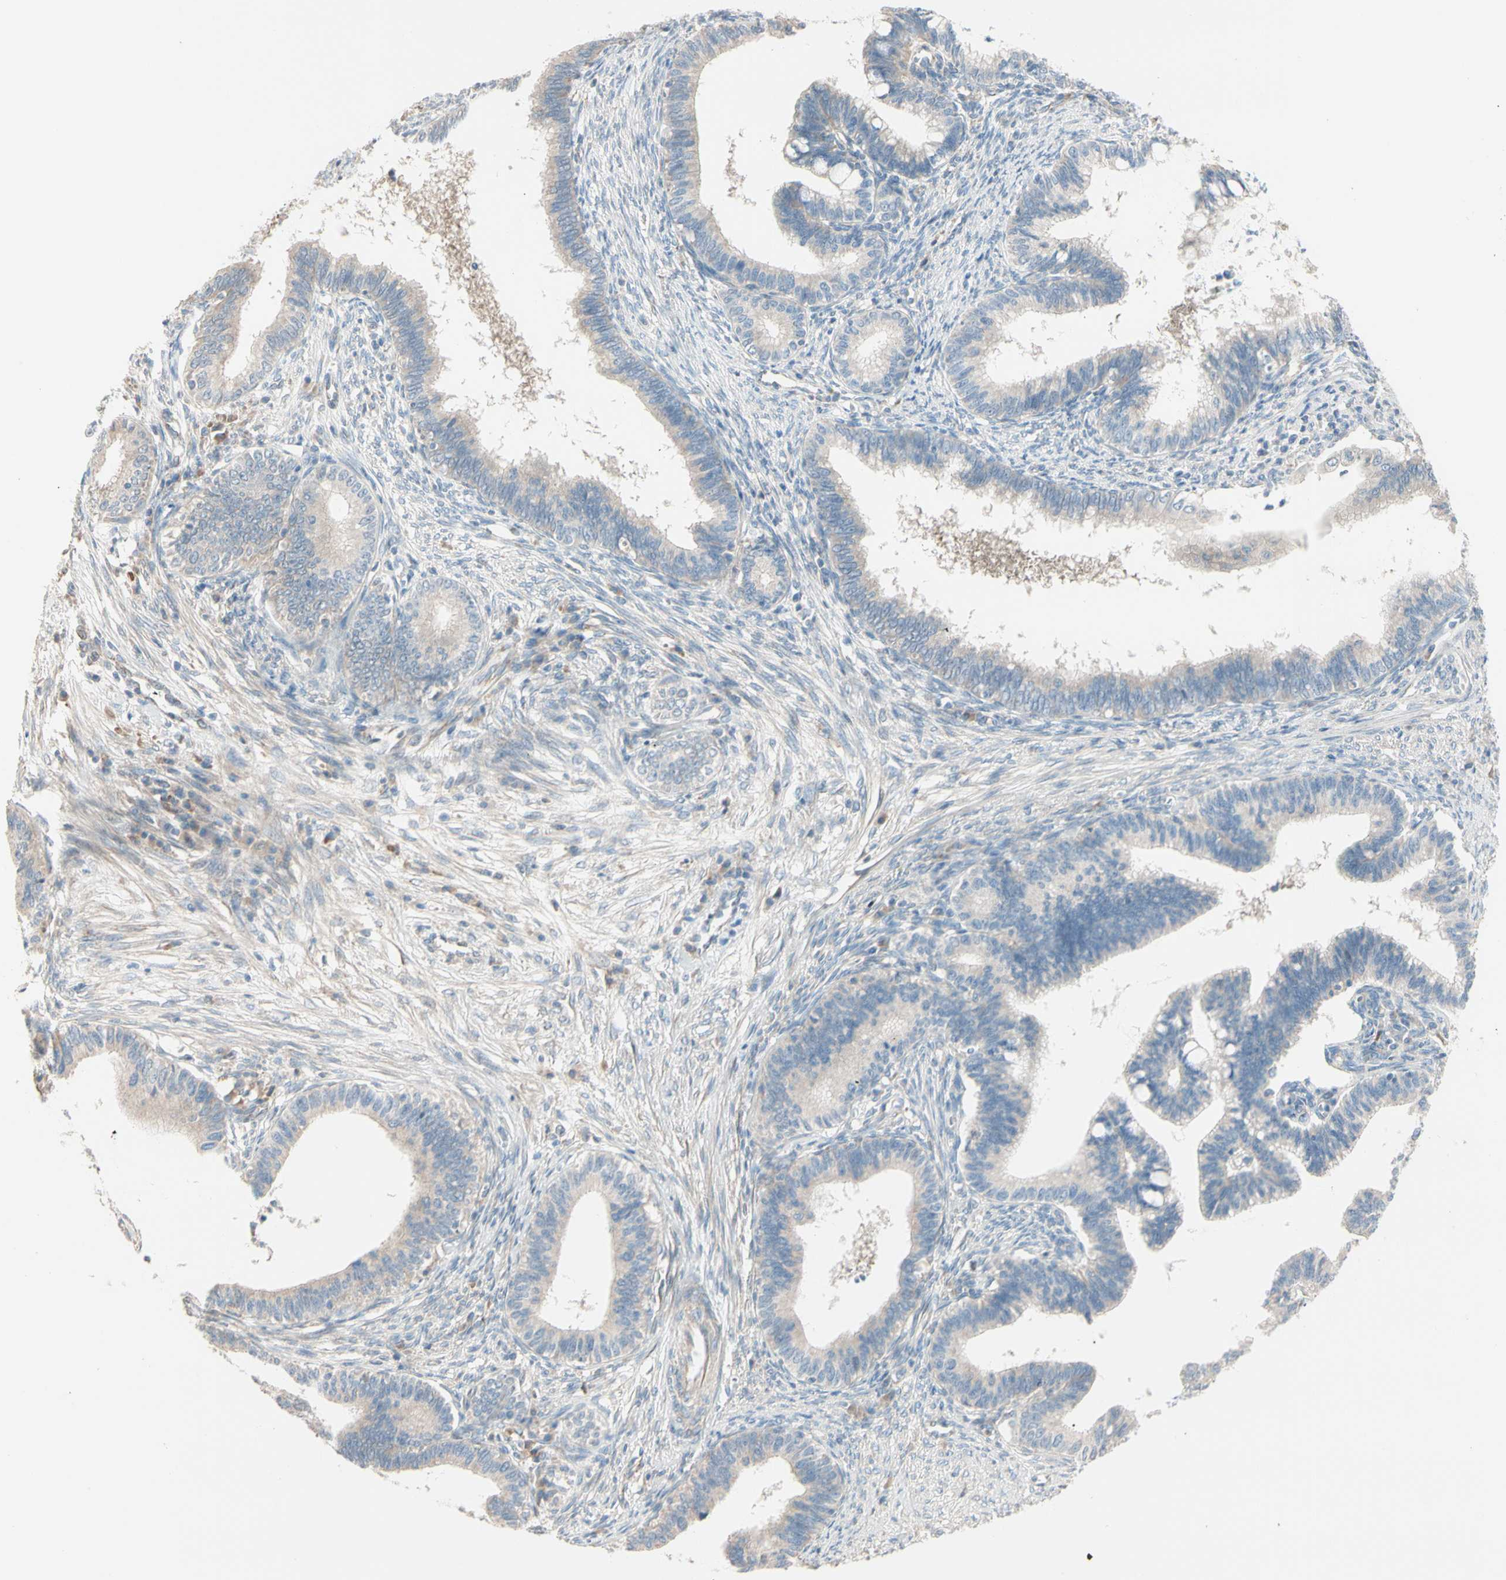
{"staining": {"intensity": "weak", "quantity": ">75%", "location": "cytoplasmic/membranous"}, "tissue": "cervical cancer", "cell_type": "Tumor cells", "image_type": "cancer", "snomed": [{"axis": "morphology", "description": "Adenocarcinoma, NOS"}, {"axis": "topography", "description": "Cervix"}], "caption": "An immunohistochemistry image of tumor tissue is shown. Protein staining in brown shows weak cytoplasmic/membranous positivity in adenocarcinoma (cervical) within tumor cells. (DAB IHC with brightfield microscopy, high magnification).", "gene": "EPHA3", "patient": {"sex": "female", "age": 36}}